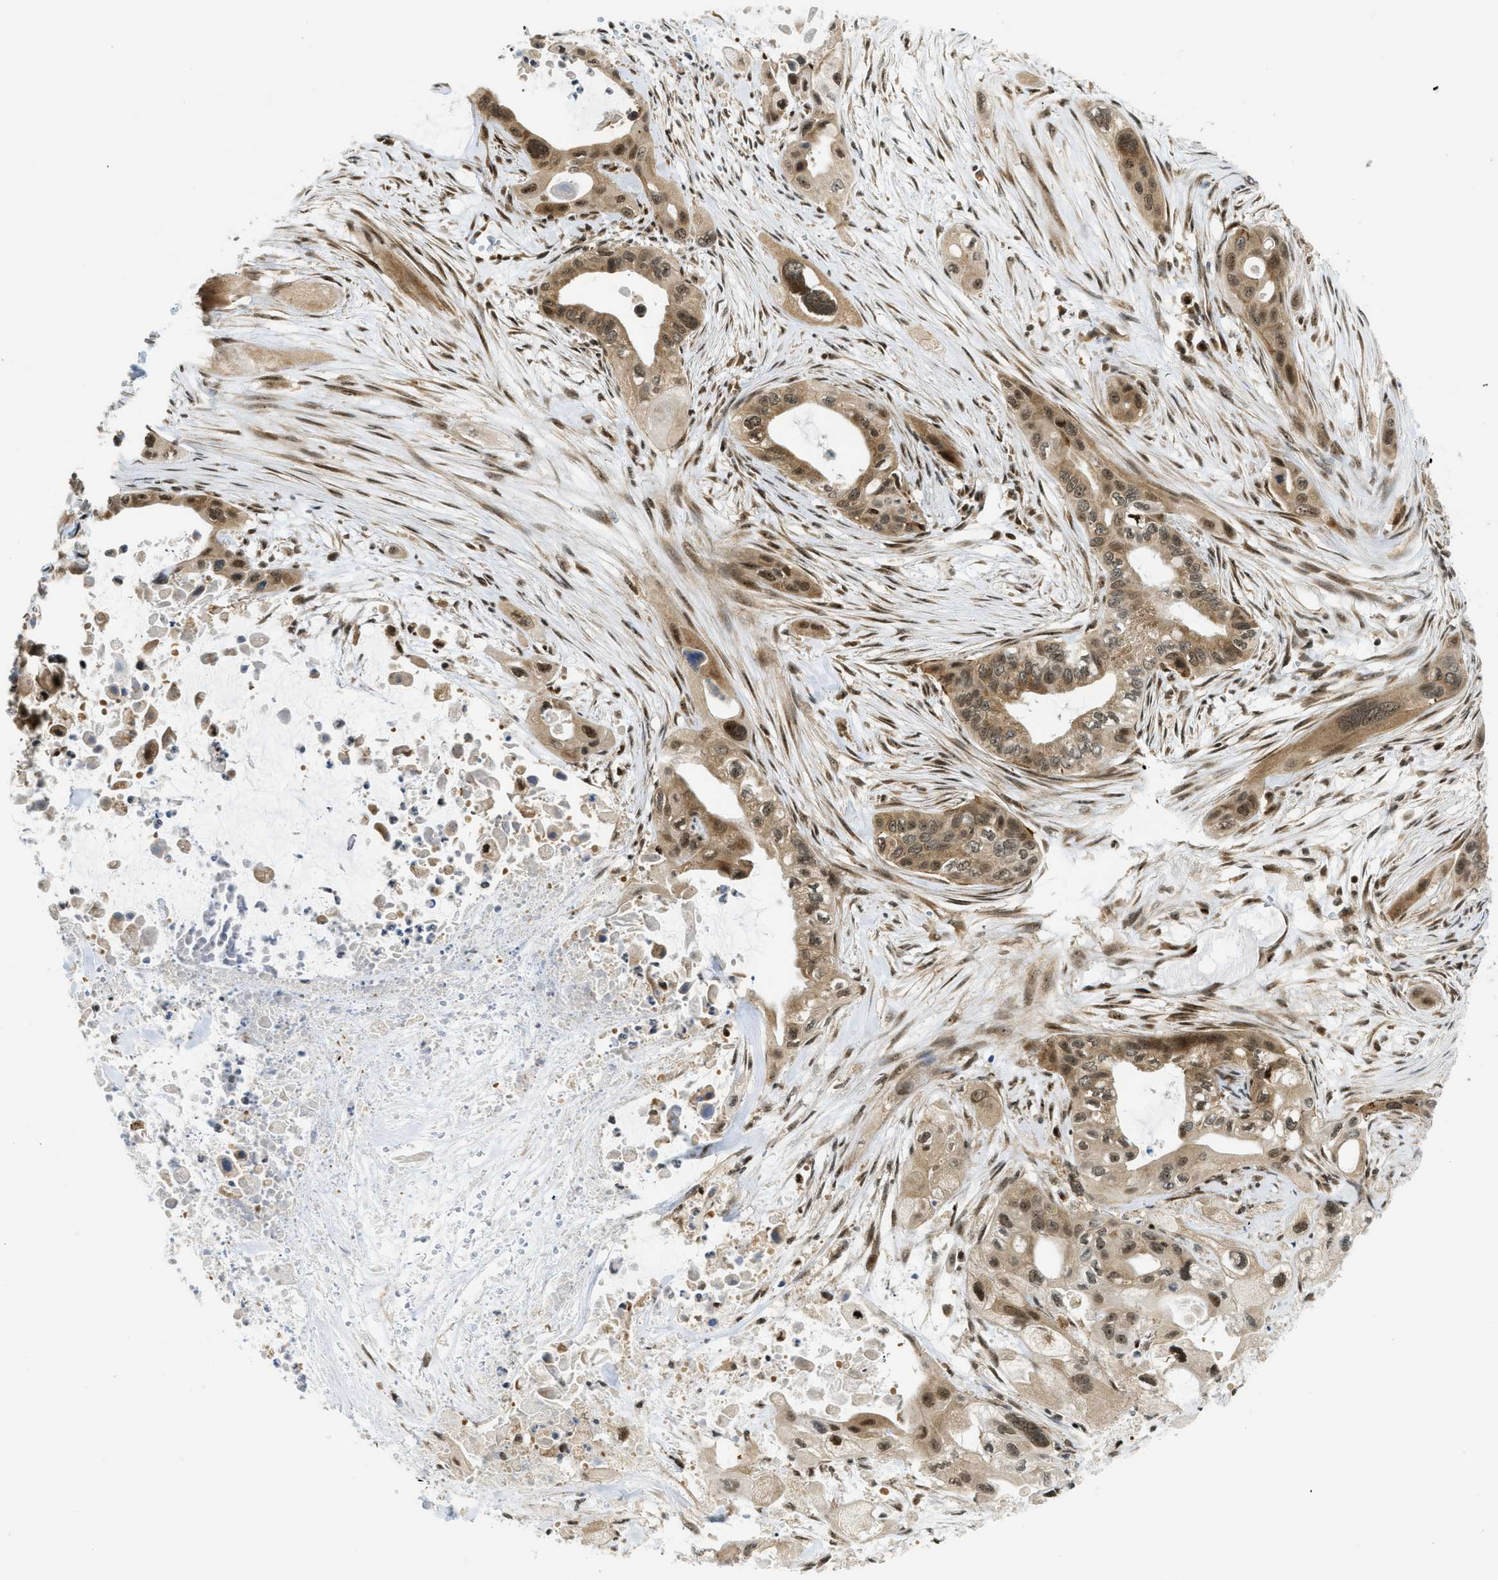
{"staining": {"intensity": "moderate", "quantity": ">75%", "location": "cytoplasmic/membranous,nuclear"}, "tissue": "pancreatic cancer", "cell_type": "Tumor cells", "image_type": "cancer", "snomed": [{"axis": "morphology", "description": "Adenocarcinoma, NOS"}, {"axis": "topography", "description": "Pancreas"}], "caption": "Brown immunohistochemical staining in adenocarcinoma (pancreatic) displays moderate cytoplasmic/membranous and nuclear staining in approximately >75% of tumor cells. Nuclei are stained in blue.", "gene": "TACC1", "patient": {"sex": "male", "age": 73}}